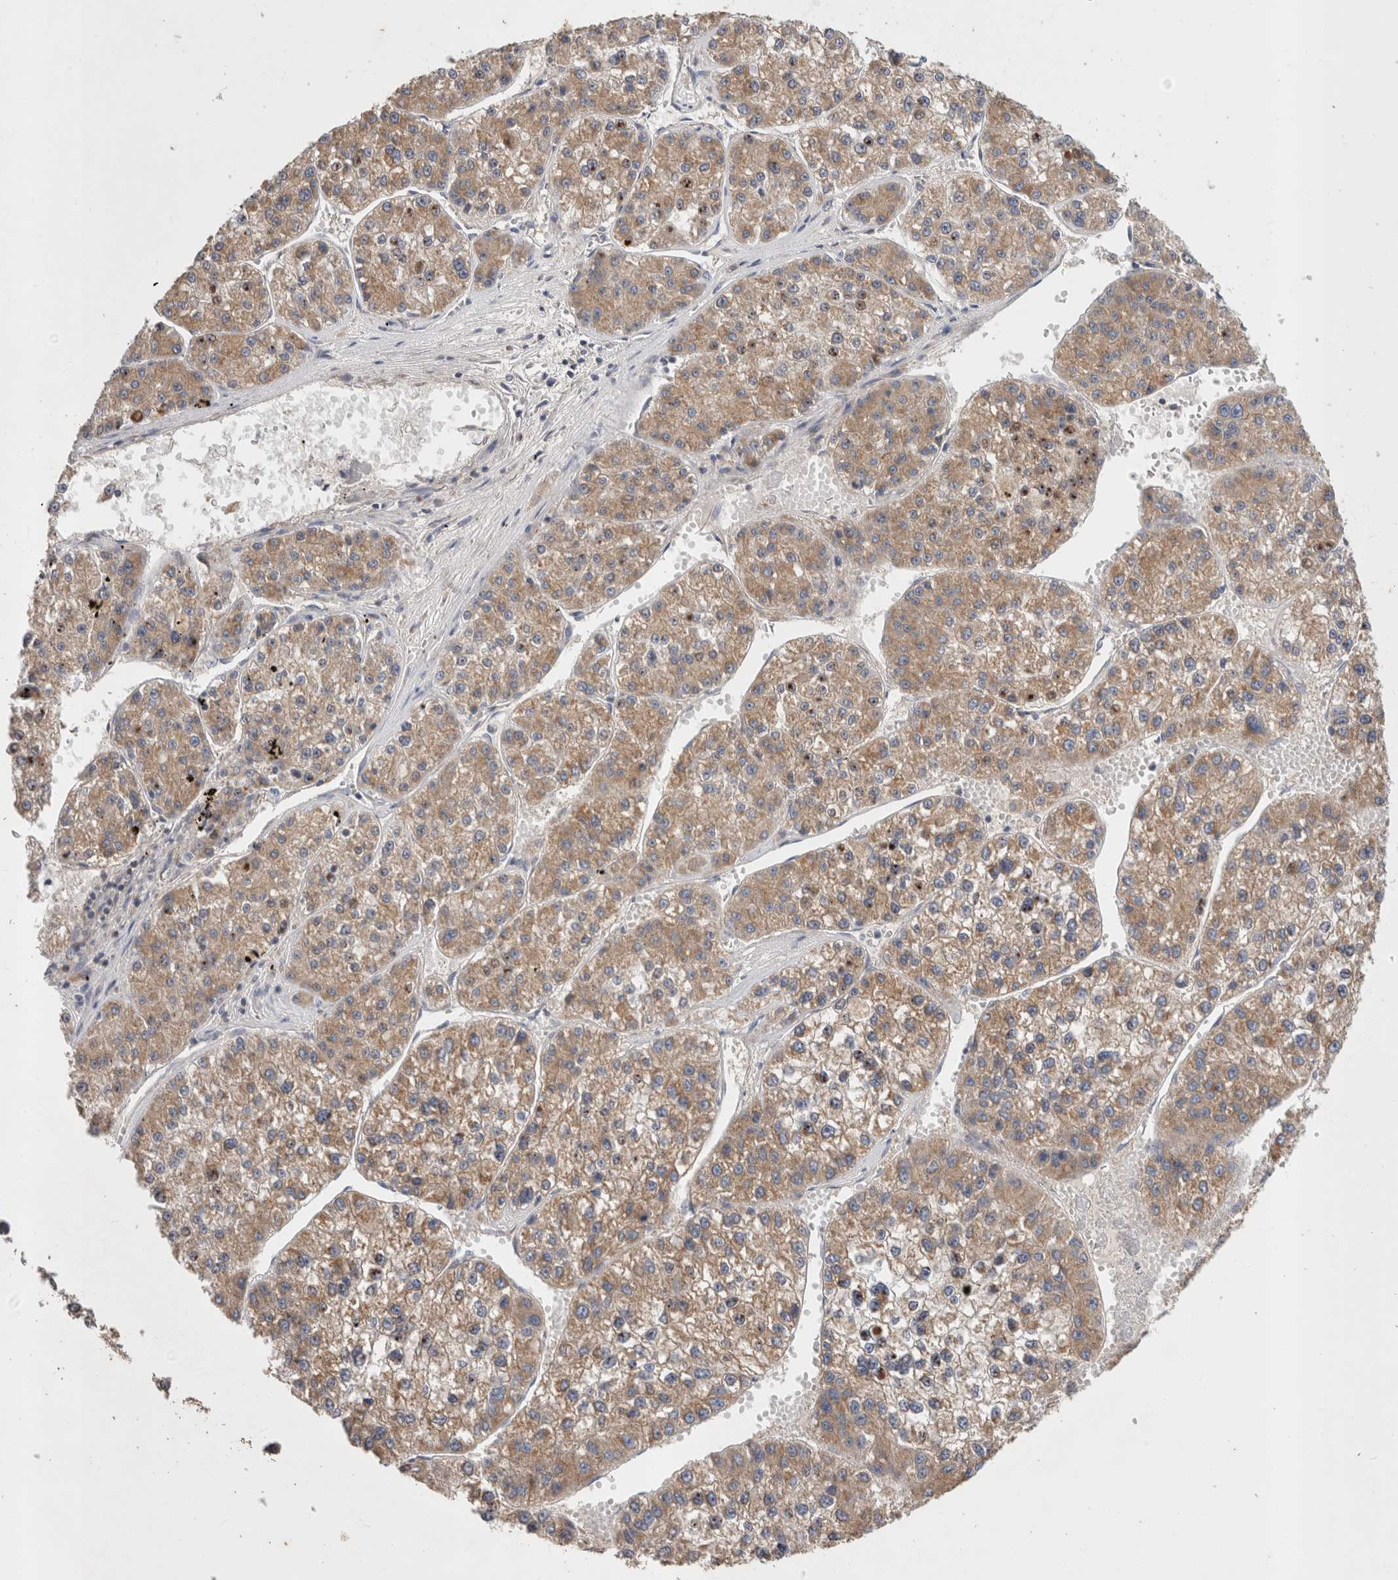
{"staining": {"intensity": "moderate", "quantity": ">75%", "location": "cytoplasmic/membranous"}, "tissue": "liver cancer", "cell_type": "Tumor cells", "image_type": "cancer", "snomed": [{"axis": "morphology", "description": "Carcinoma, Hepatocellular, NOS"}, {"axis": "topography", "description": "Liver"}], "caption": "A medium amount of moderate cytoplasmic/membranous staining is identified in approximately >75% of tumor cells in hepatocellular carcinoma (liver) tissue.", "gene": "IARS2", "patient": {"sex": "female", "age": 73}}